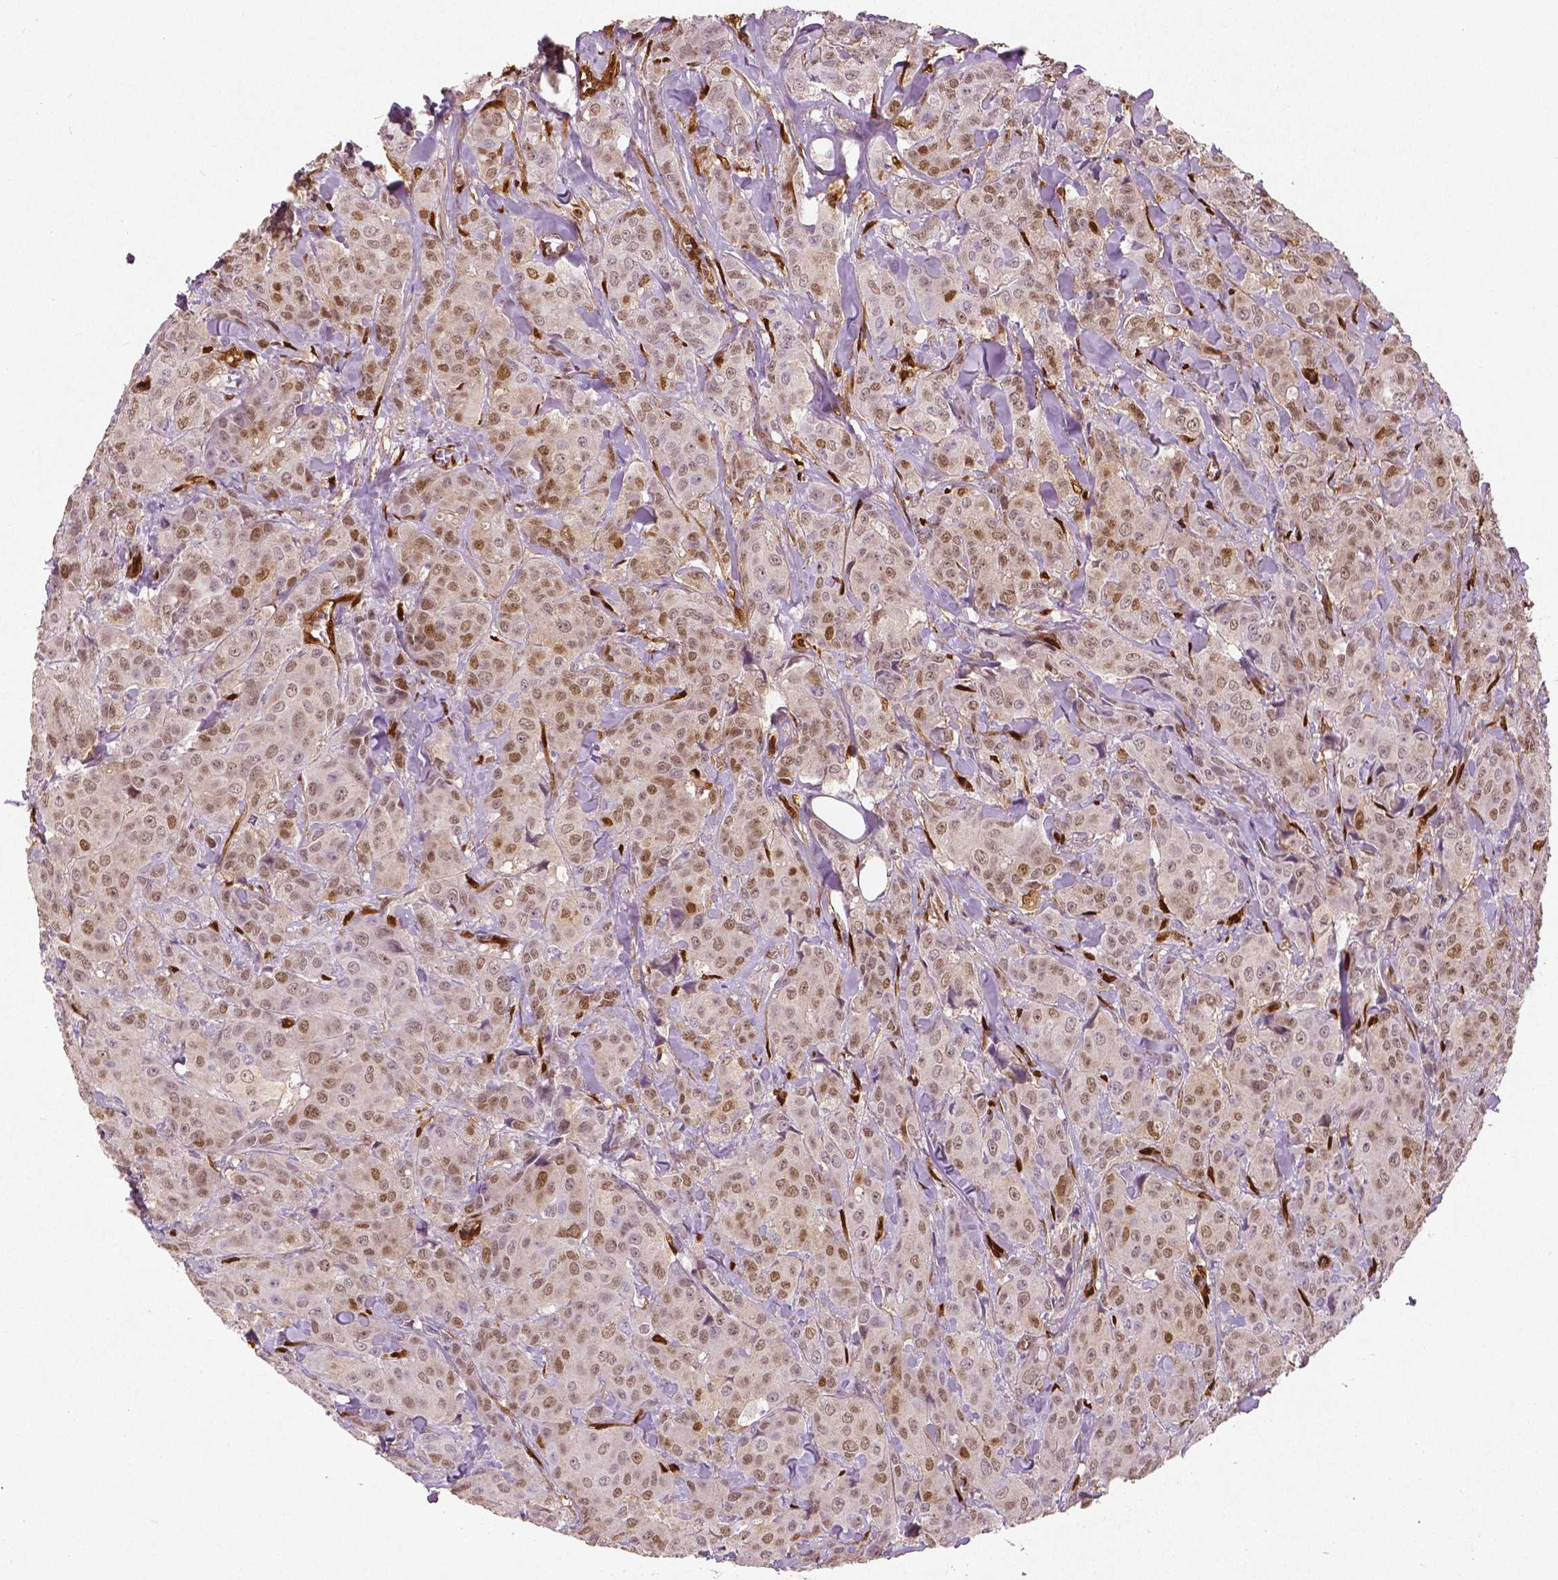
{"staining": {"intensity": "moderate", "quantity": ">75%", "location": "cytoplasmic/membranous,nuclear"}, "tissue": "breast cancer", "cell_type": "Tumor cells", "image_type": "cancer", "snomed": [{"axis": "morphology", "description": "Duct carcinoma"}, {"axis": "topography", "description": "Breast"}], "caption": "The photomicrograph demonstrates immunohistochemical staining of breast invasive ductal carcinoma. There is moderate cytoplasmic/membranous and nuclear staining is present in about >75% of tumor cells.", "gene": "WWTR1", "patient": {"sex": "female", "age": 43}}